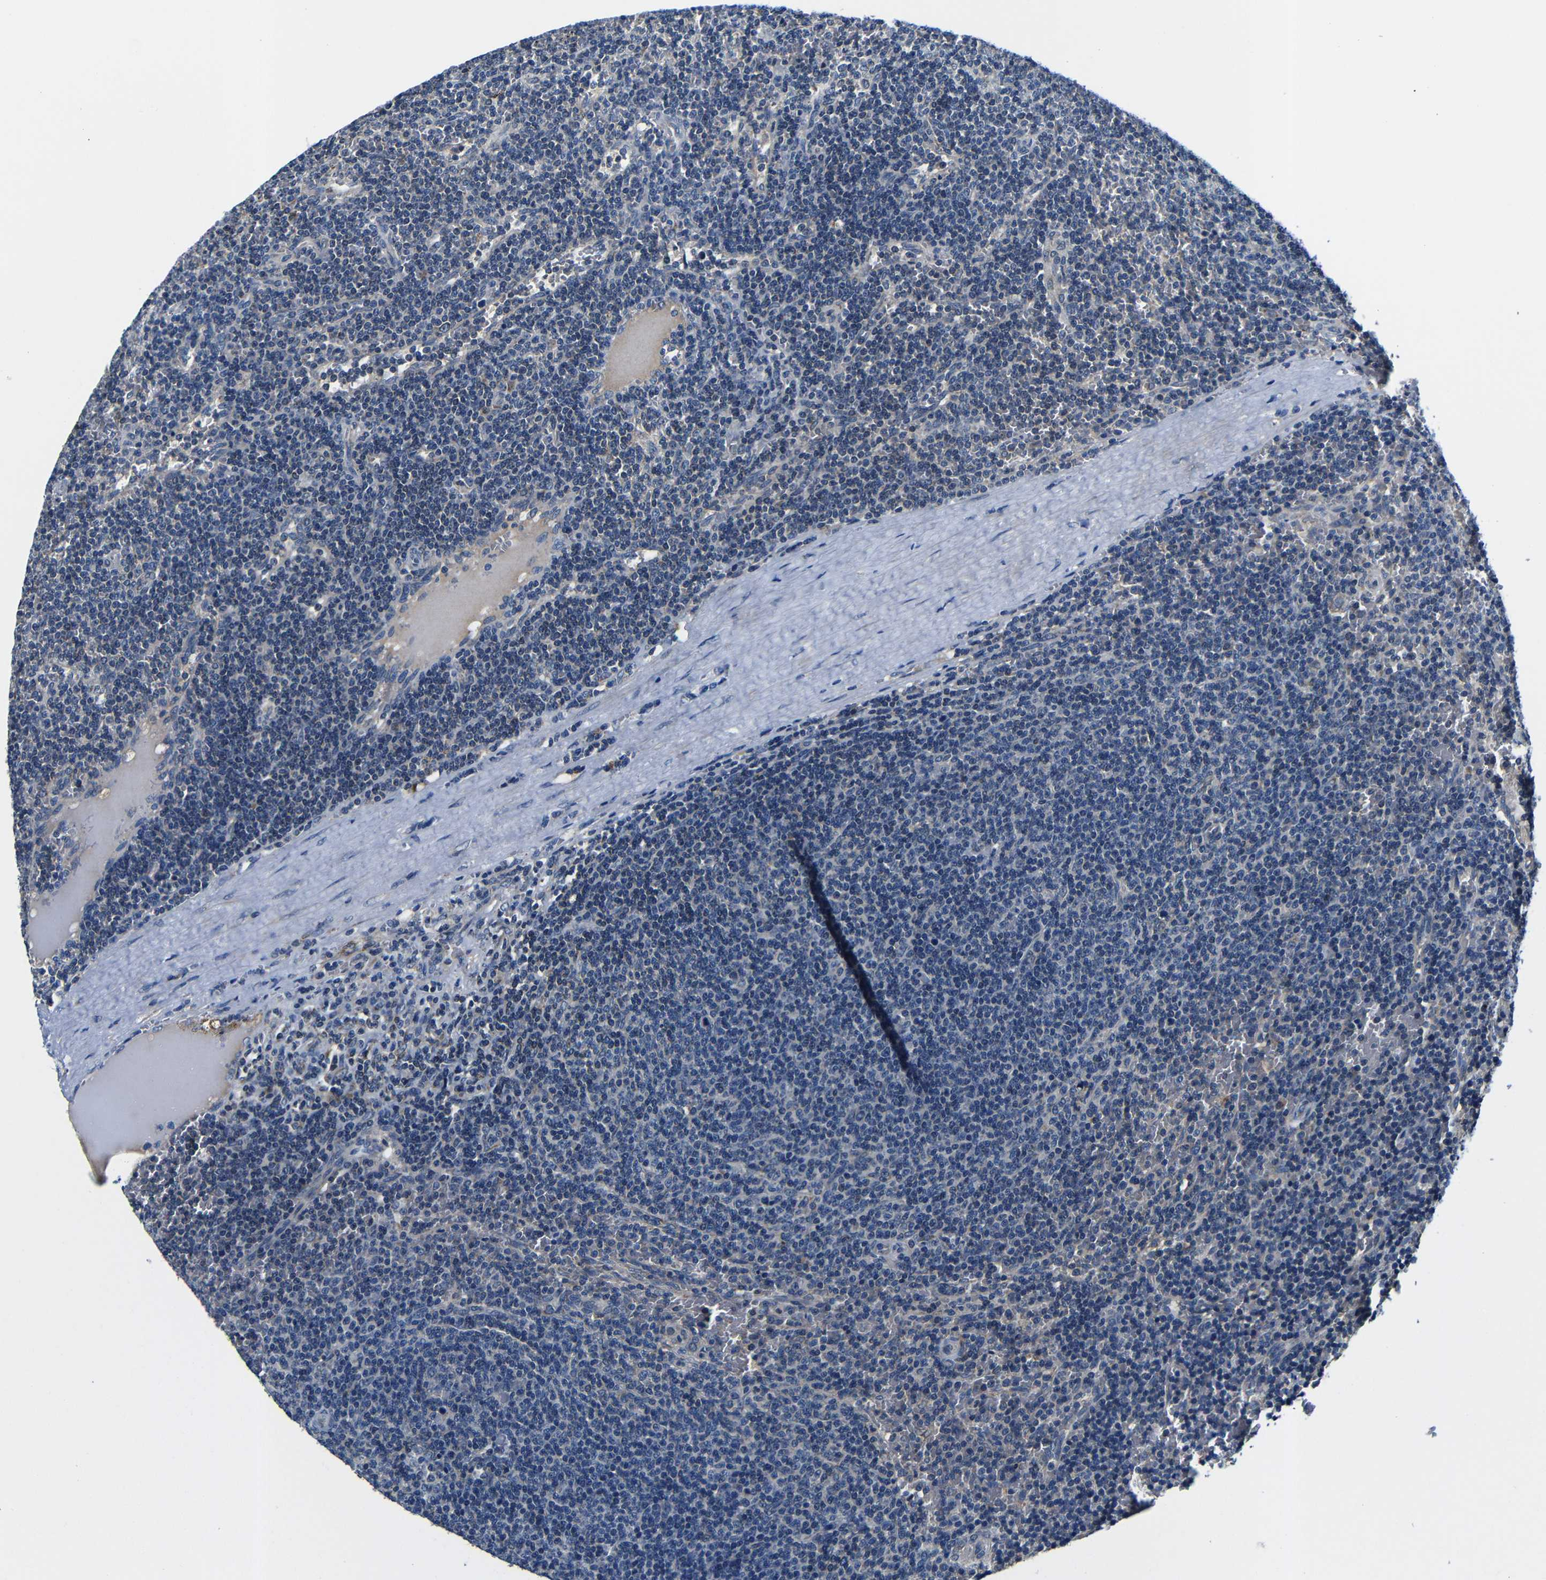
{"staining": {"intensity": "negative", "quantity": "none", "location": "none"}, "tissue": "lymphoma", "cell_type": "Tumor cells", "image_type": "cancer", "snomed": [{"axis": "morphology", "description": "Malignant lymphoma, non-Hodgkin's type, Low grade"}, {"axis": "topography", "description": "Spleen"}], "caption": "Immunohistochemical staining of malignant lymphoma, non-Hodgkin's type (low-grade) reveals no significant staining in tumor cells. (DAB (3,3'-diaminobenzidine) IHC visualized using brightfield microscopy, high magnification).", "gene": "FKBP14", "patient": {"sex": "female", "age": 50}}